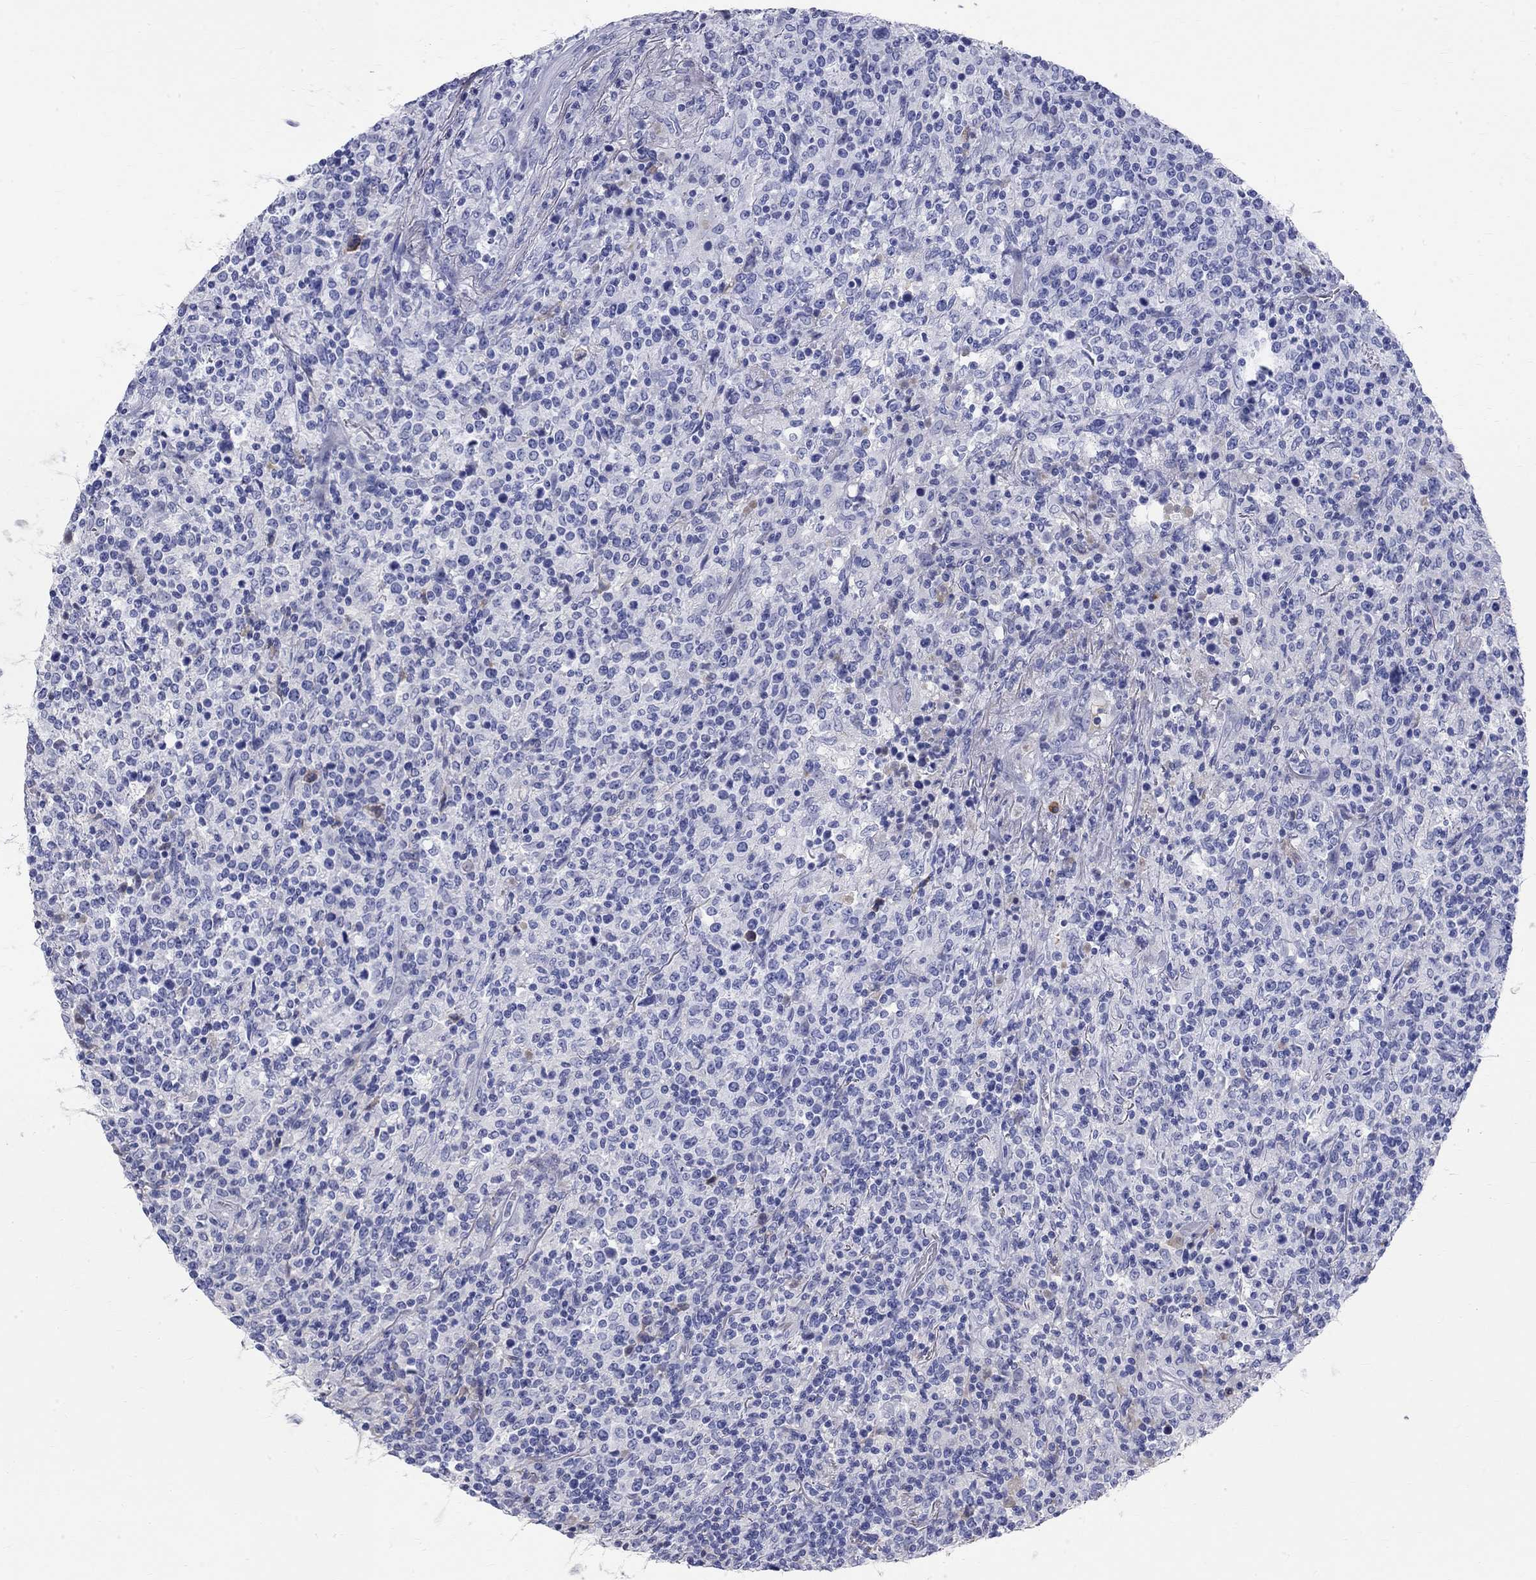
{"staining": {"intensity": "negative", "quantity": "none", "location": "none"}, "tissue": "lymphoma", "cell_type": "Tumor cells", "image_type": "cancer", "snomed": [{"axis": "morphology", "description": "Malignant lymphoma, non-Hodgkin's type, High grade"}, {"axis": "topography", "description": "Lung"}], "caption": "Immunohistochemistry of human lymphoma demonstrates no staining in tumor cells.", "gene": "PHOX2B", "patient": {"sex": "male", "age": 79}}